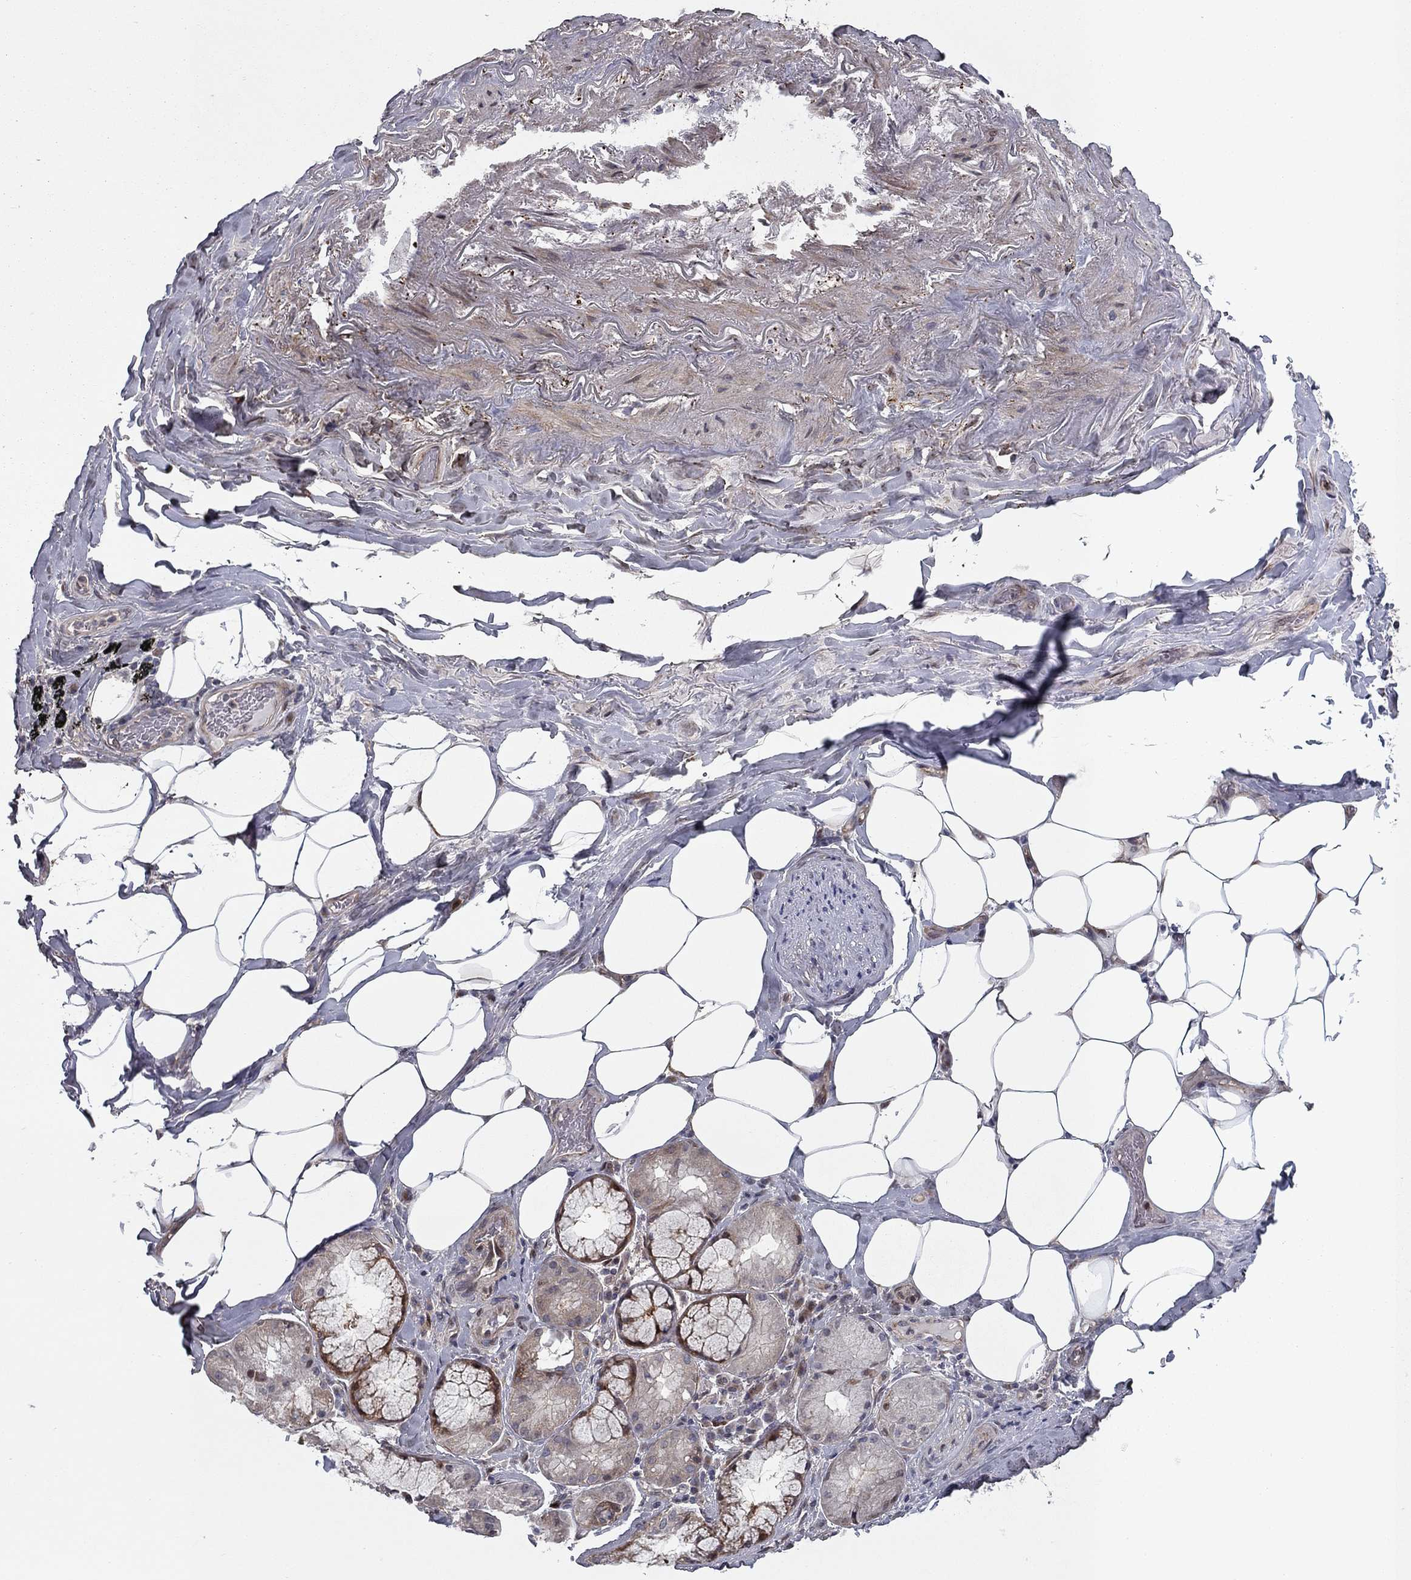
{"staining": {"intensity": "negative", "quantity": "none", "location": "none"}, "tissue": "adipose tissue", "cell_type": "Adipocytes", "image_type": "normal", "snomed": [{"axis": "morphology", "description": "Normal tissue, NOS"}, {"axis": "topography", "description": "Bronchus"}, {"axis": "topography", "description": "Lung"}], "caption": "The micrograph exhibits no staining of adipocytes in unremarkable adipose tissue. Brightfield microscopy of immunohistochemistry (IHC) stained with DAB (brown) and hematoxylin (blue), captured at high magnification.", "gene": "DUSP7", "patient": {"sex": "female", "age": 57}}